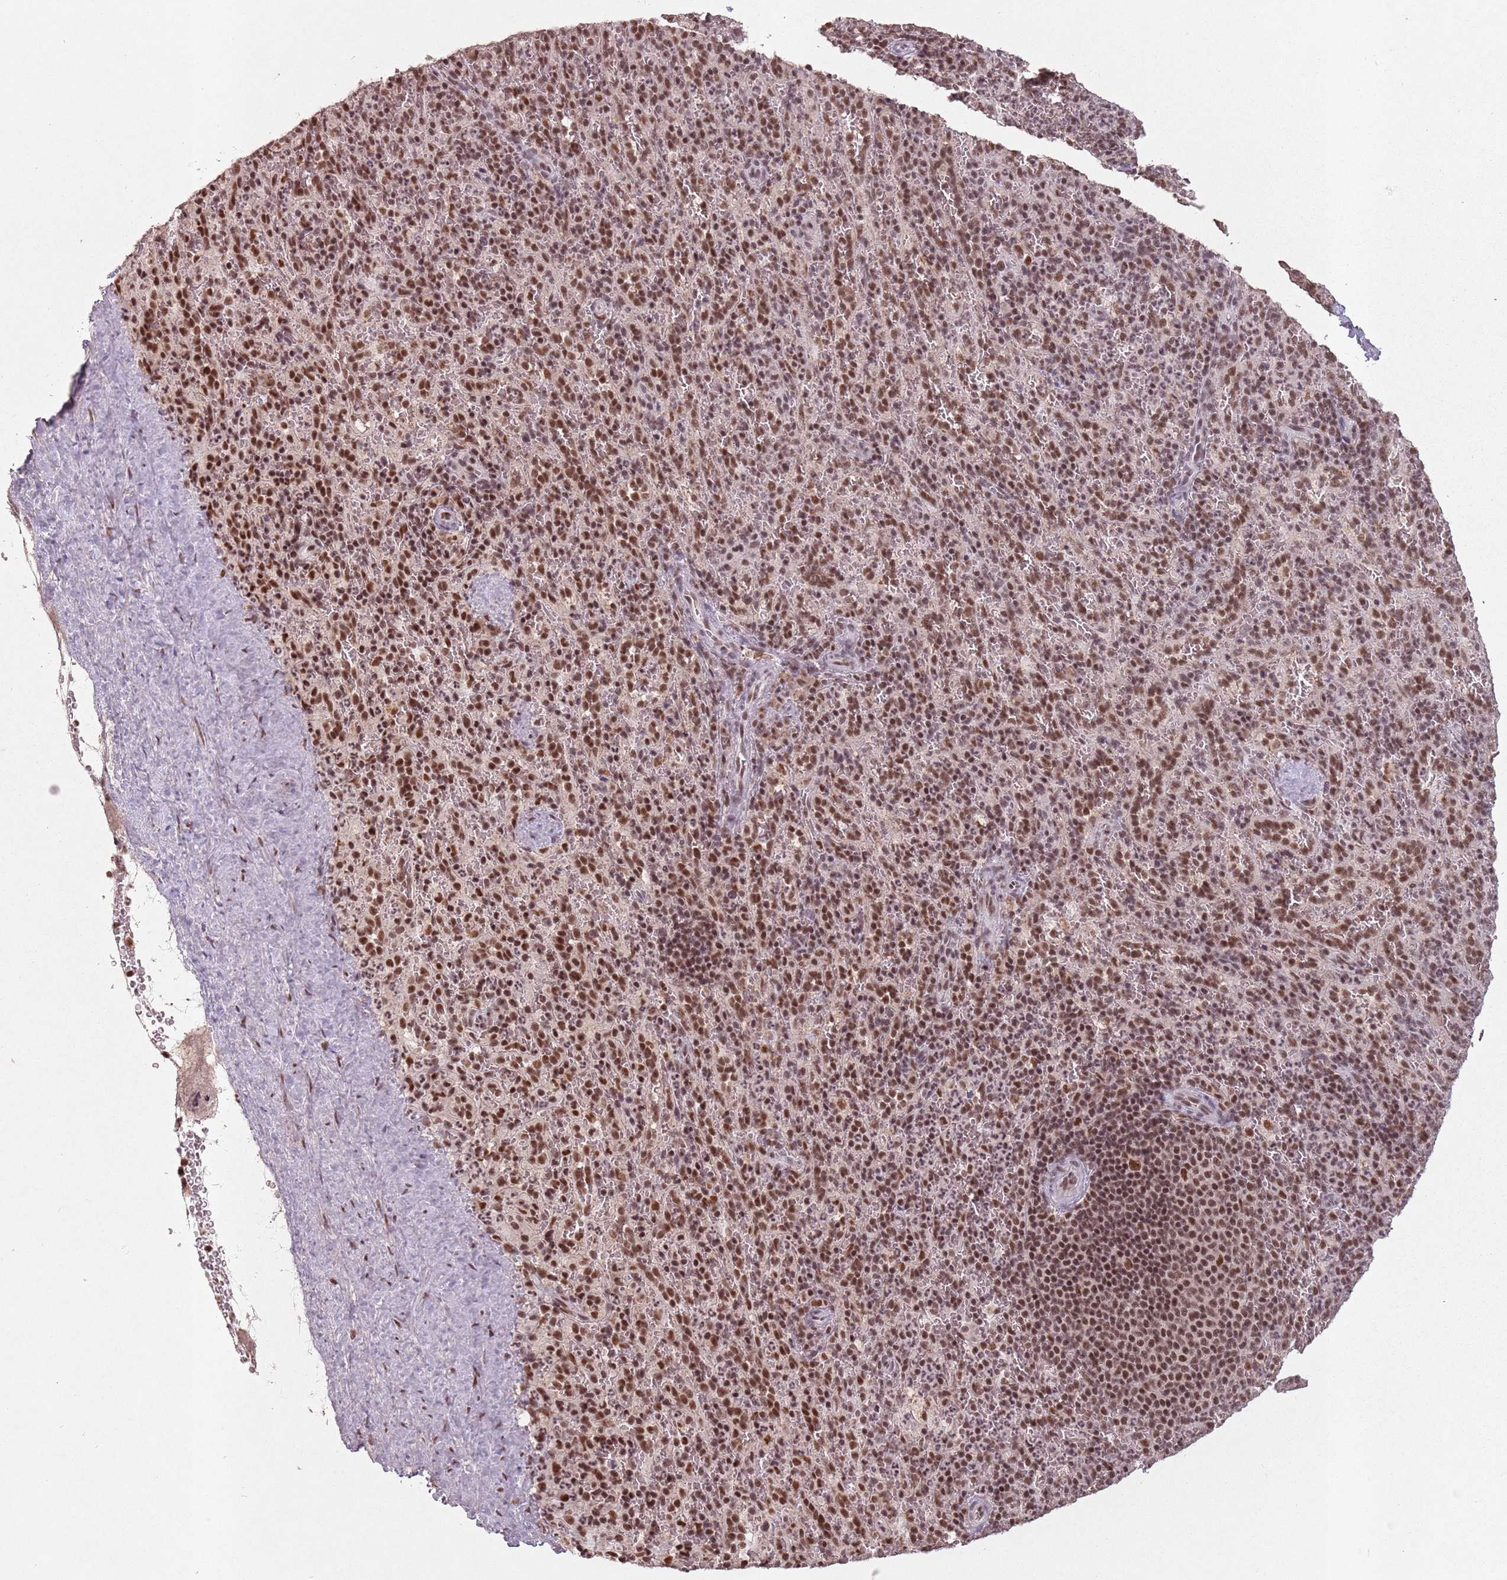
{"staining": {"intensity": "moderate", "quantity": ">75%", "location": "nuclear"}, "tissue": "spleen", "cell_type": "Cells in red pulp", "image_type": "normal", "snomed": [{"axis": "morphology", "description": "Normal tissue, NOS"}, {"axis": "topography", "description": "Spleen"}], "caption": "DAB (3,3'-diaminobenzidine) immunohistochemical staining of benign human spleen demonstrates moderate nuclear protein expression in about >75% of cells in red pulp. (DAB (3,3'-diaminobenzidine) IHC, brown staining for protein, blue staining for nuclei).", "gene": "NCBP1", "patient": {"sex": "female", "age": 21}}